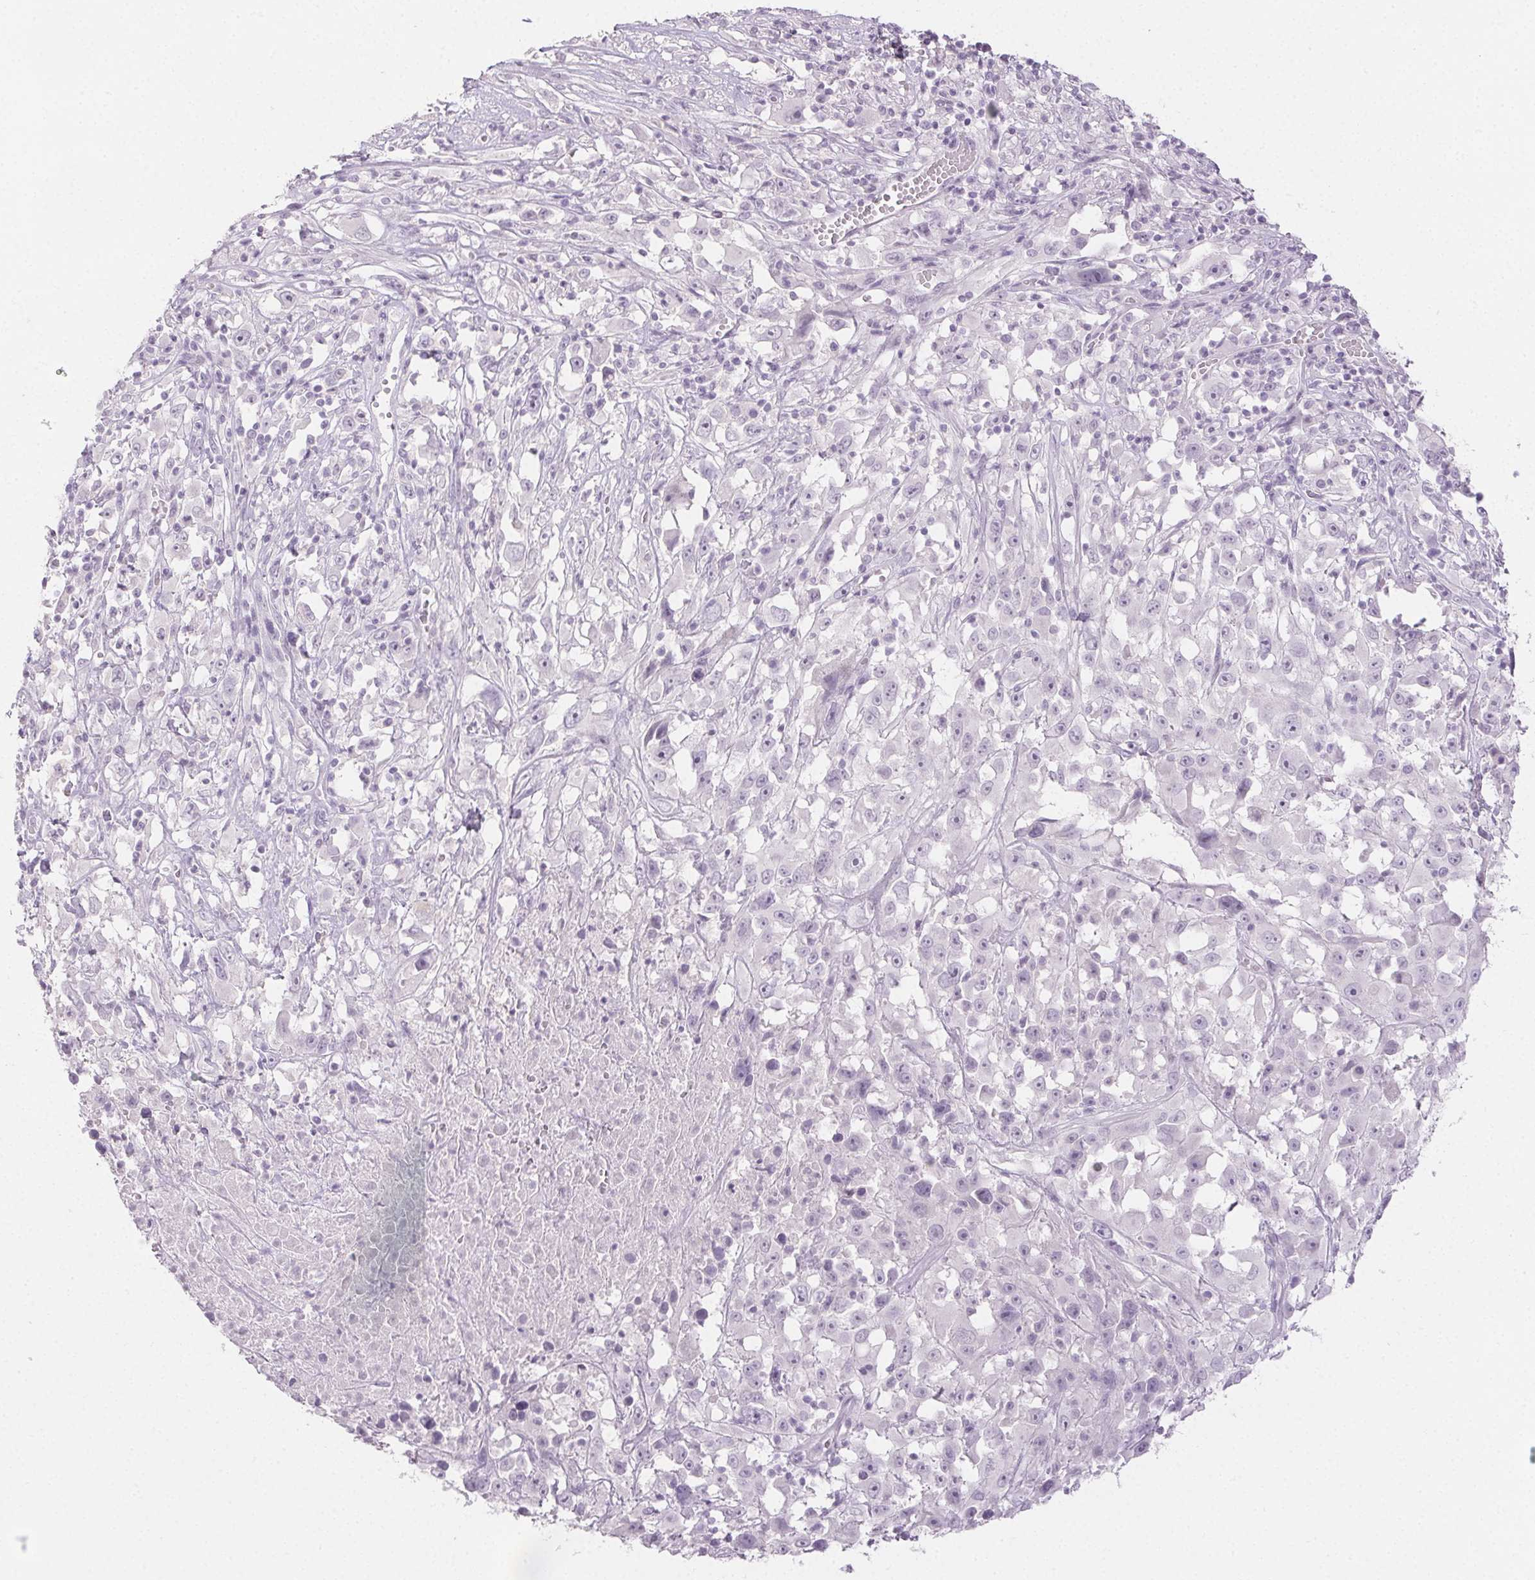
{"staining": {"intensity": "negative", "quantity": "none", "location": "none"}, "tissue": "melanoma", "cell_type": "Tumor cells", "image_type": "cancer", "snomed": [{"axis": "morphology", "description": "Malignant melanoma, Metastatic site"}, {"axis": "topography", "description": "Soft tissue"}], "caption": "A micrograph of human melanoma is negative for staining in tumor cells. The staining is performed using DAB (3,3'-diaminobenzidine) brown chromogen with nuclei counter-stained in using hematoxylin.", "gene": "PI3", "patient": {"sex": "male", "age": 50}}